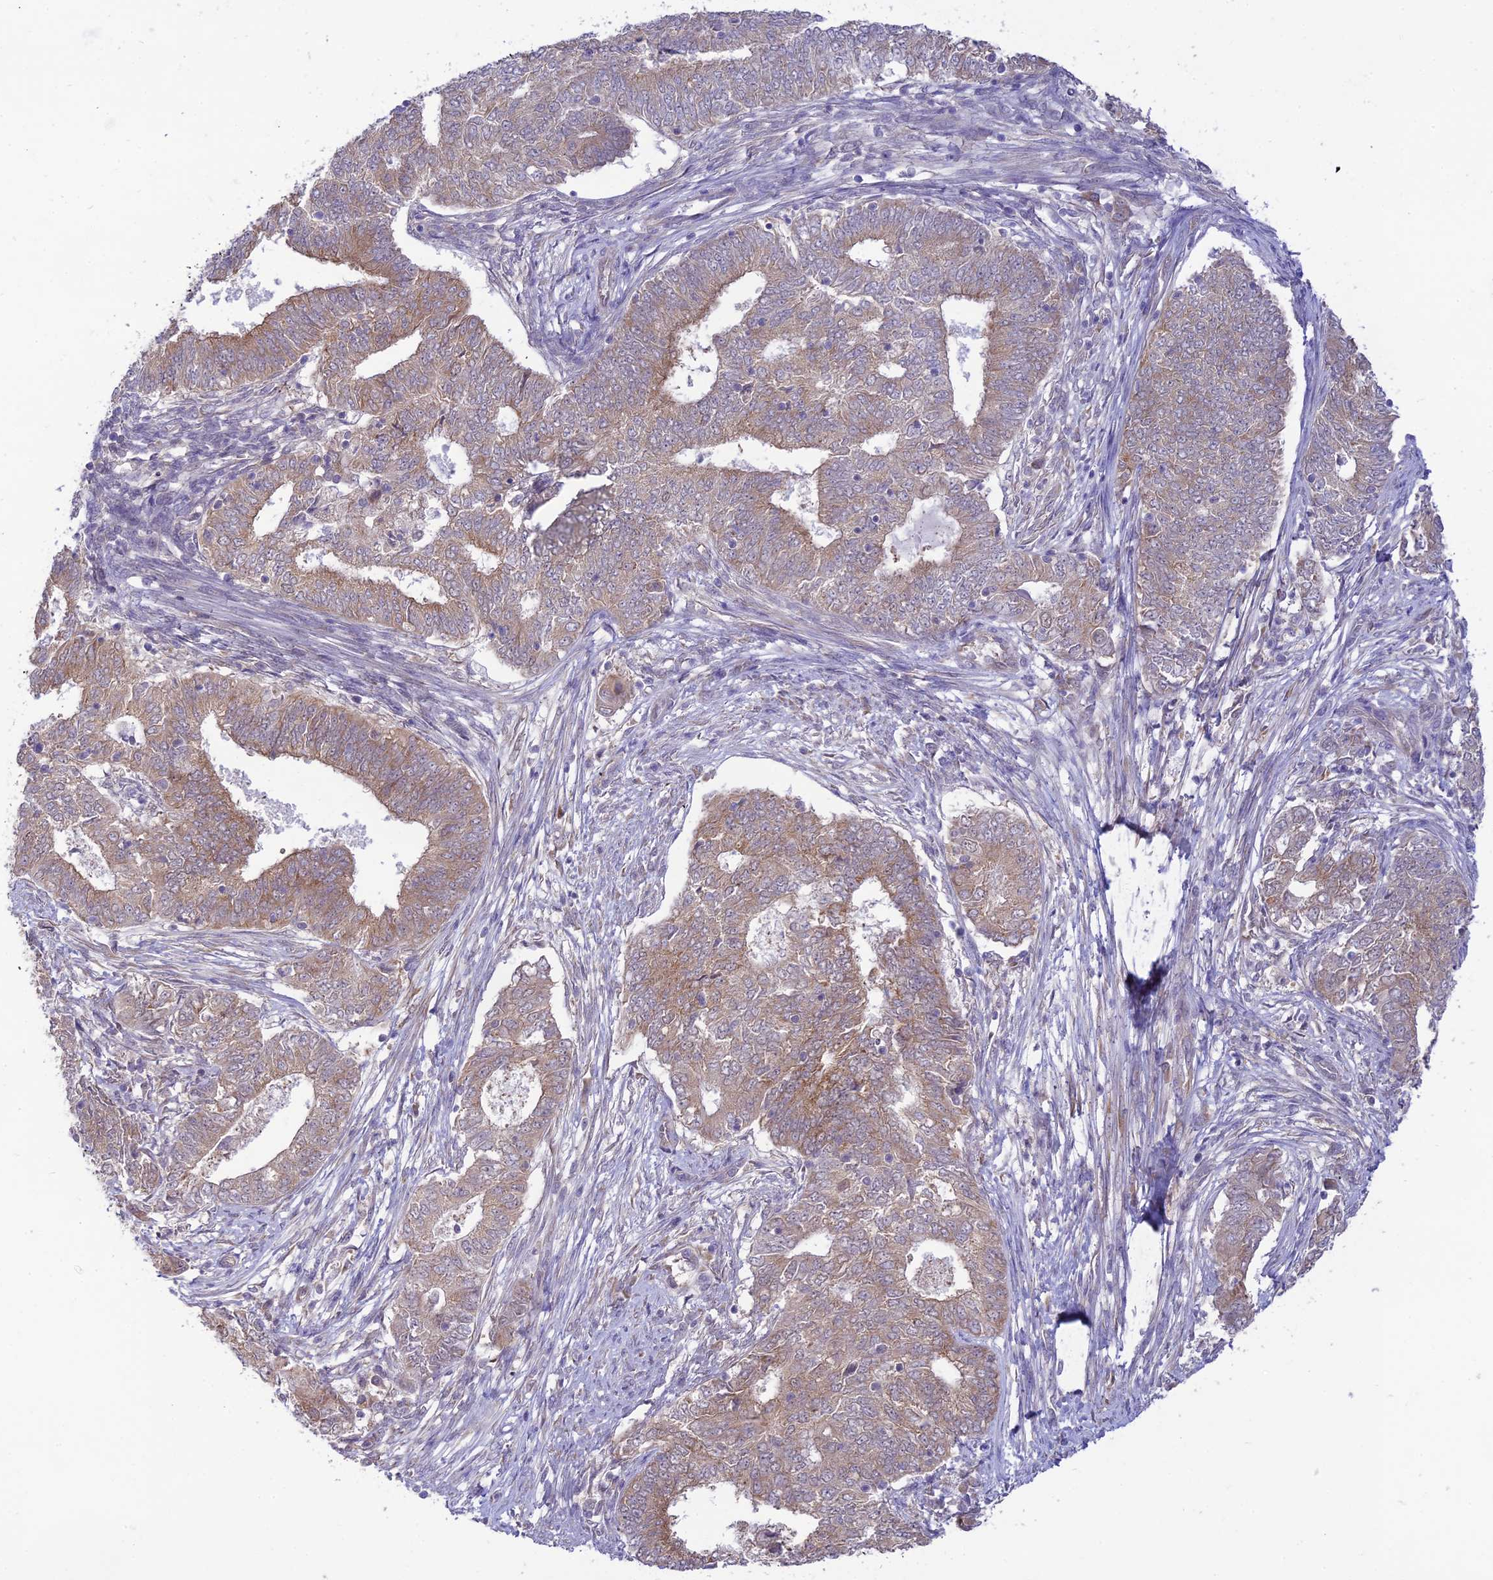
{"staining": {"intensity": "weak", "quantity": "25%-75%", "location": "cytoplasmic/membranous"}, "tissue": "endometrial cancer", "cell_type": "Tumor cells", "image_type": "cancer", "snomed": [{"axis": "morphology", "description": "Adenocarcinoma, NOS"}, {"axis": "topography", "description": "Endometrium"}], "caption": "A low amount of weak cytoplasmic/membranous expression is appreciated in about 25%-75% of tumor cells in endometrial adenocarcinoma tissue.", "gene": "SKIC8", "patient": {"sex": "female", "age": 62}}